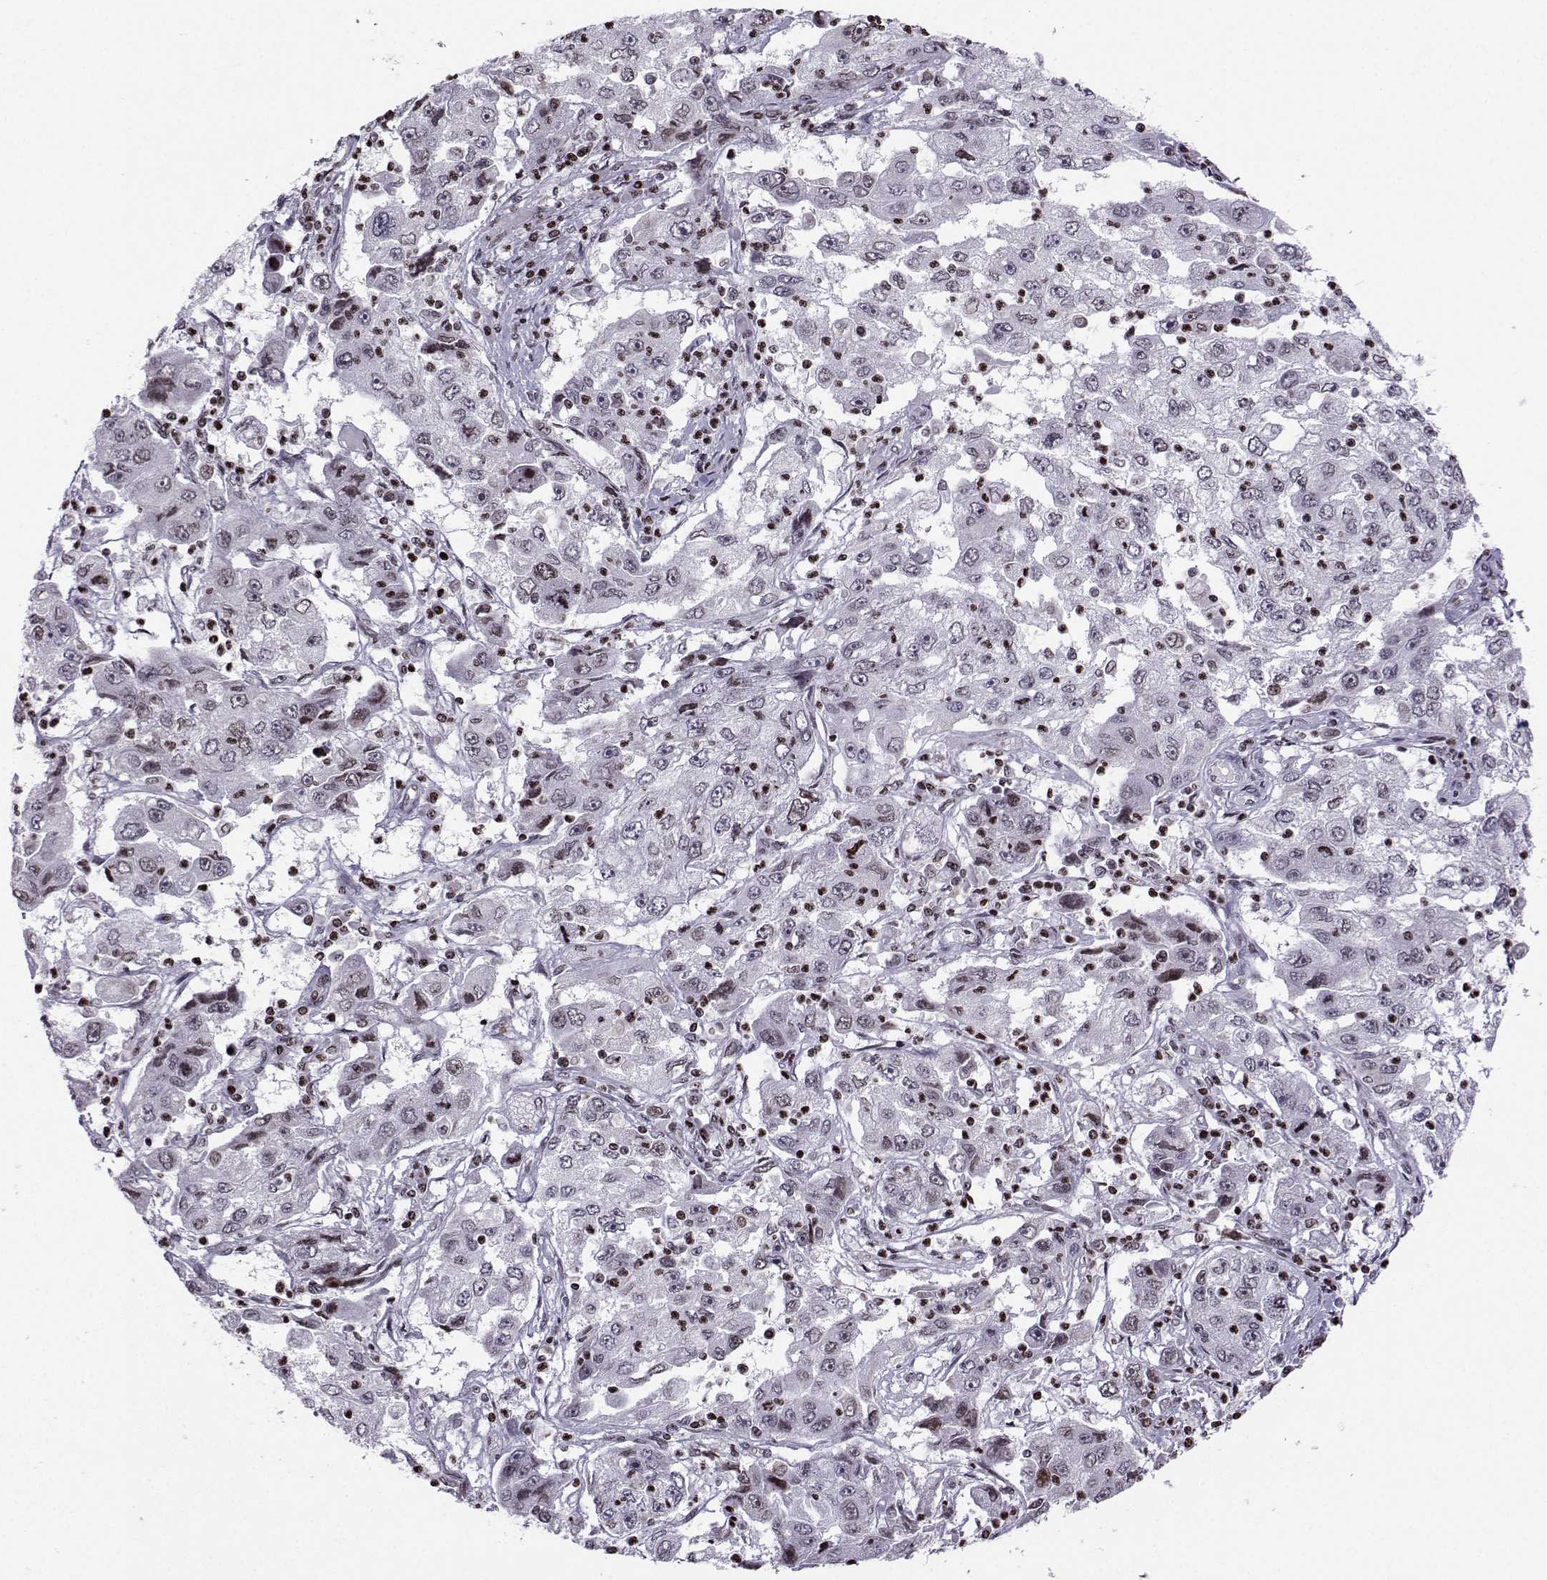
{"staining": {"intensity": "strong", "quantity": "<25%", "location": "nuclear"}, "tissue": "cervical cancer", "cell_type": "Tumor cells", "image_type": "cancer", "snomed": [{"axis": "morphology", "description": "Squamous cell carcinoma, NOS"}, {"axis": "topography", "description": "Cervix"}], "caption": "There is medium levels of strong nuclear expression in tumor cells of squamous cell carcinoma (cervical), as demonstrated by immunohistochemical staining (brown color).", "gene": "ZNF19", "patient": {"sex": "female", "age": 36}}